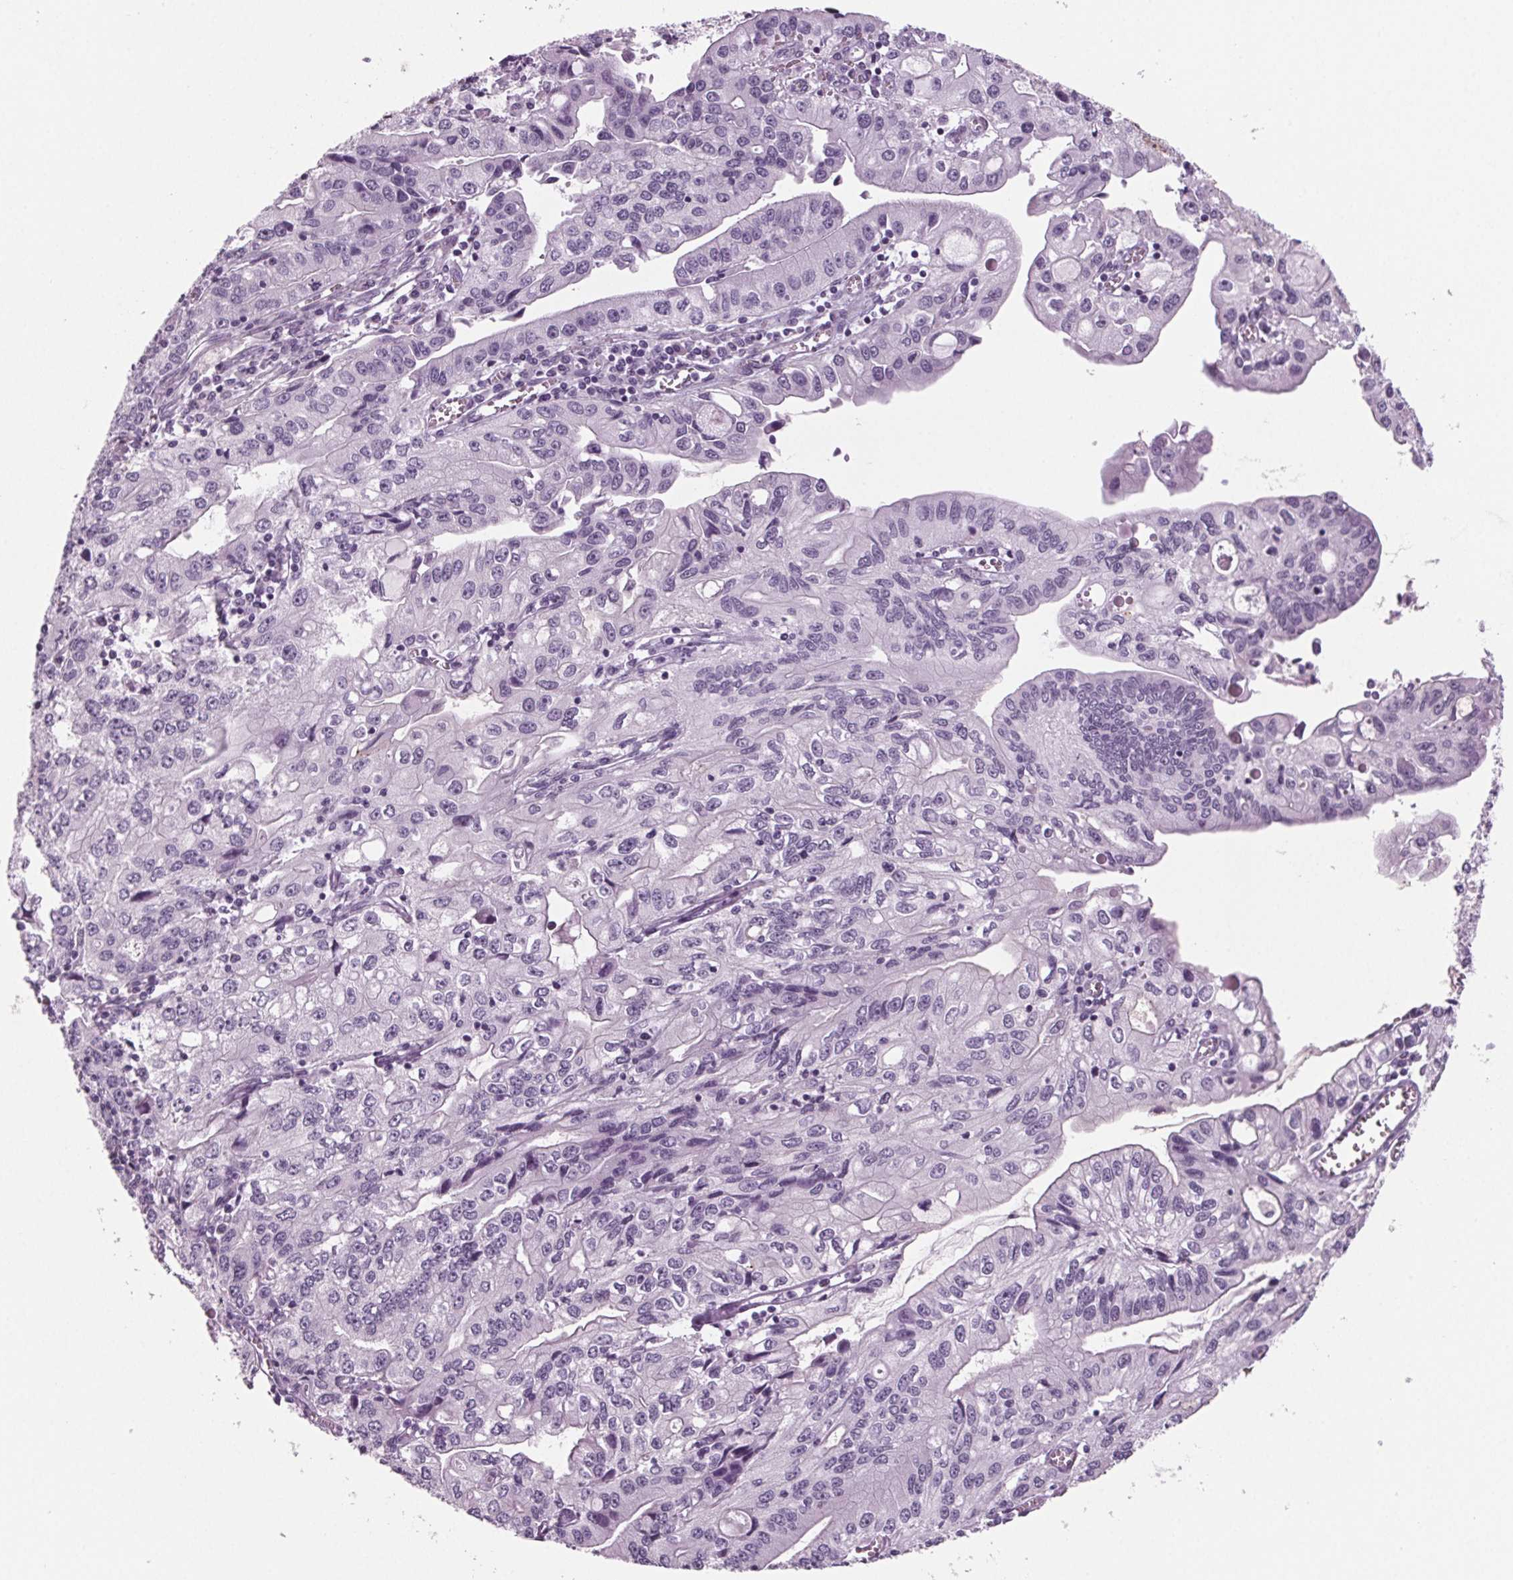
{"staining": {"intensity": "negative", "quantity": "none", "location": "none"}, "tissue": "stomach cancer", "cell_type": "Tumor cells", "image_type": "cancer", "snomed": [{"axis": "morphology", "description": "Adenocarcinoma, NOS"}, {"axis": "topography", "description": "Stomach, lower"}], "caption": "This is an IHC histopathology image of human stomach adenocarcinoma. There is no staining in tumor cells.", "gene": "BHLHE22", "patient": {"sex": "female", "age": 72}}